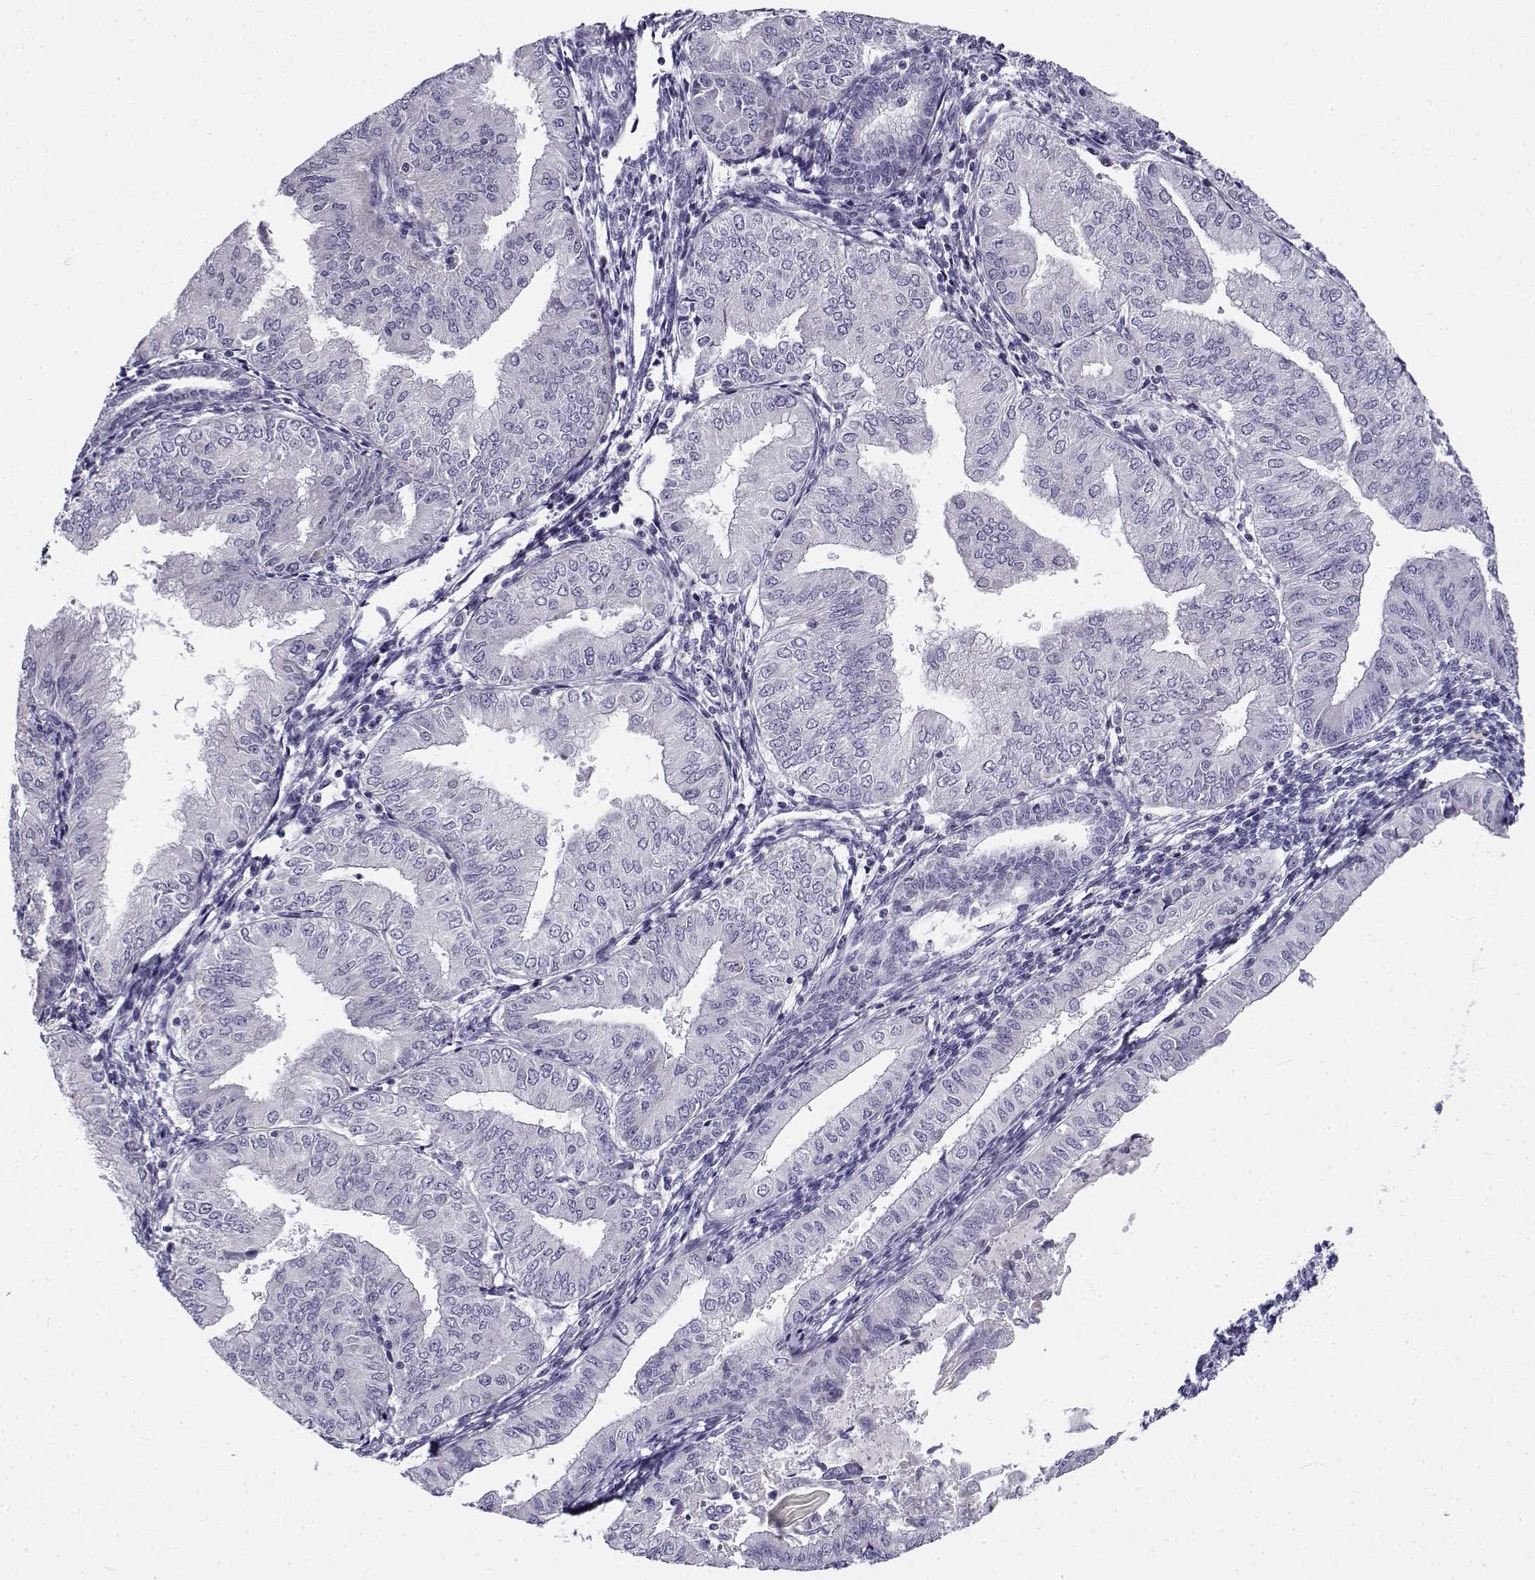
{"staining": {"intensity": "negative", "quantity": "none", "location": "none"}, "tissue": "endometrial cancer", "cell_type": "Tumor cells", "image_type": "cancer", "snomed": [{"axis": "morphology", "description": "Adenocarcinoma, NOS"}, {"axis": "topography", "description": "Endometrium"}], "caption": "Endometrial adenocarcinoma was stained to show a protein in brown. There is no significant staining in tumor cells.", "gene": "FAM166A", "patient": {"sex": "female", "age": 53}}